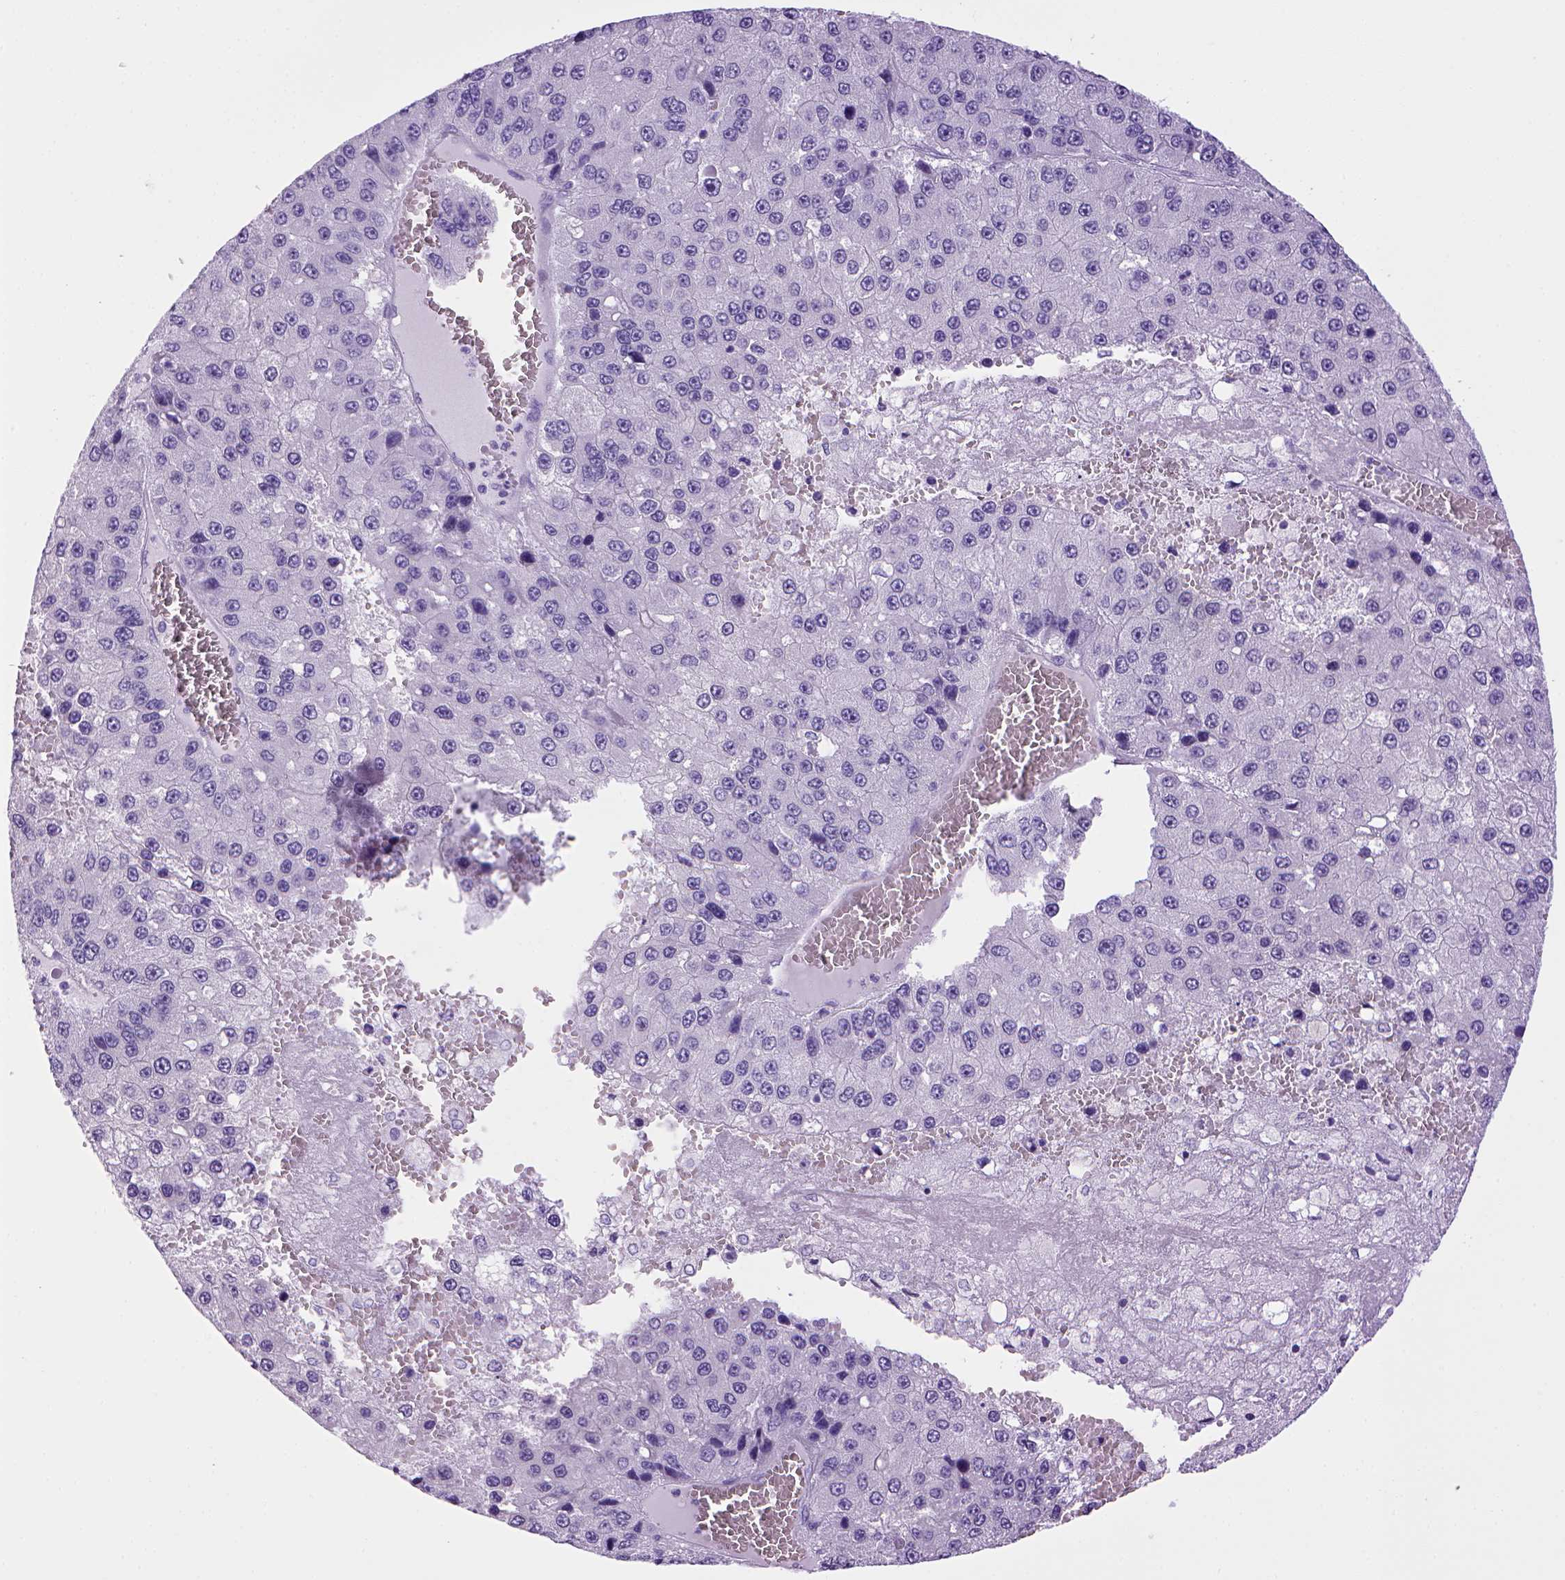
{"staining": {"intensity": "negative", "quantity": "none", "location": "none"}, "tissue": "liver cancer", "cell_type": "Tumor cells", "image_type": "cancer", "snomed": [{"axis": "morphology", "description": "Carcinoma, Hepatocellular, NOS"}, {"axis": "topography", "description": "Liver"}], "caption": "Tumor cells show no significant staining in liver cancer.", "gene": "SGCG", "patient": {"sex": "female", "age": 73}}